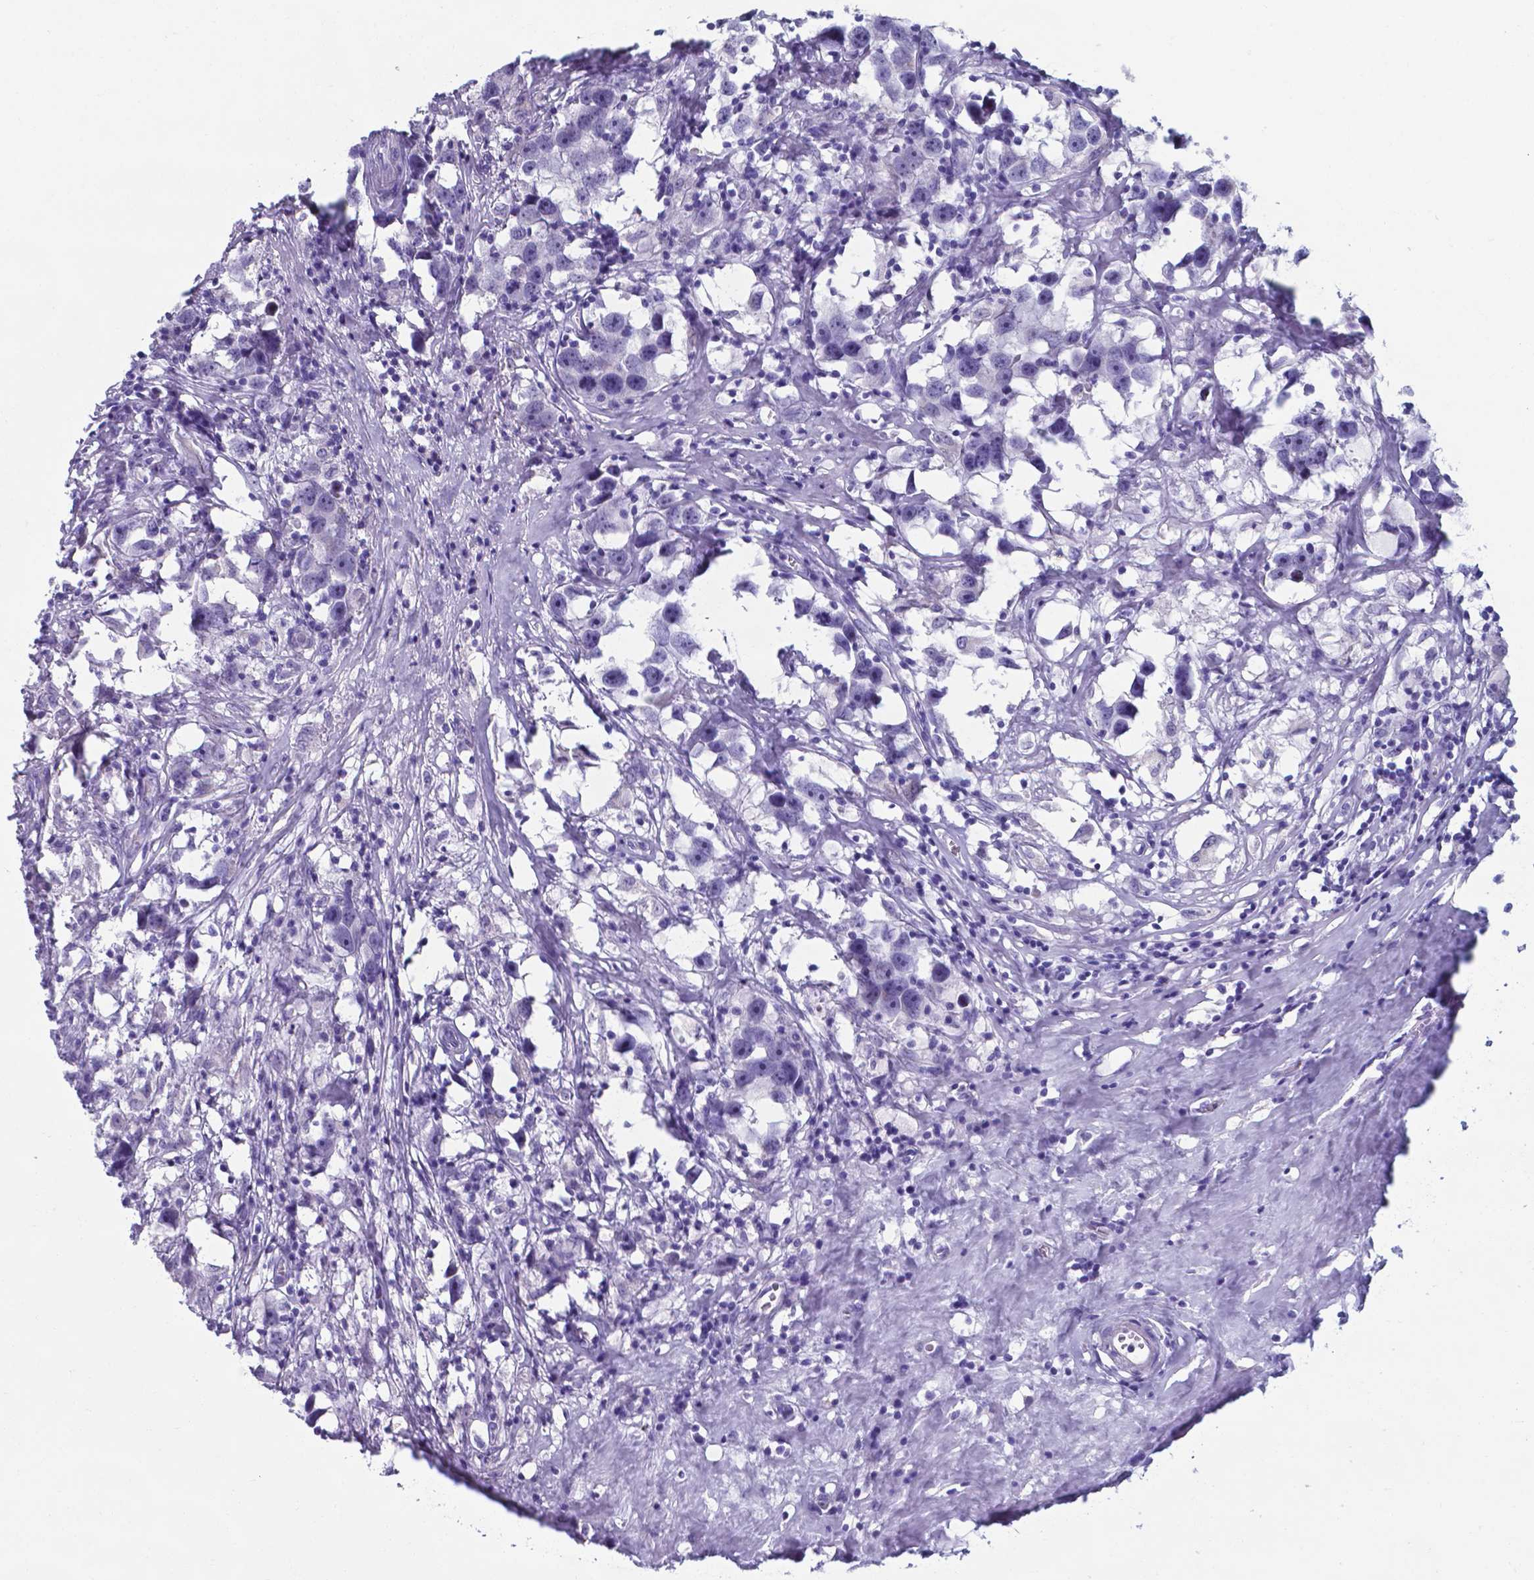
{"staining": {"intensity": "negative", "quantity": "none", "location": "none"}, "tissue": "testis cancer", "cell_type": "Tumor cells", "image_type": "cancer", "snomed": [{"axis": "morphology", "description": "Seminoma, NOS"}, {"axis": "topography", "description": "Testis"}], "caption": "A histopathology image of human testis cancer (seminoma) is negative for staining in tumor cells.", "gene": "AP5B1", "patient": {"sex": "male", "age": 49}}